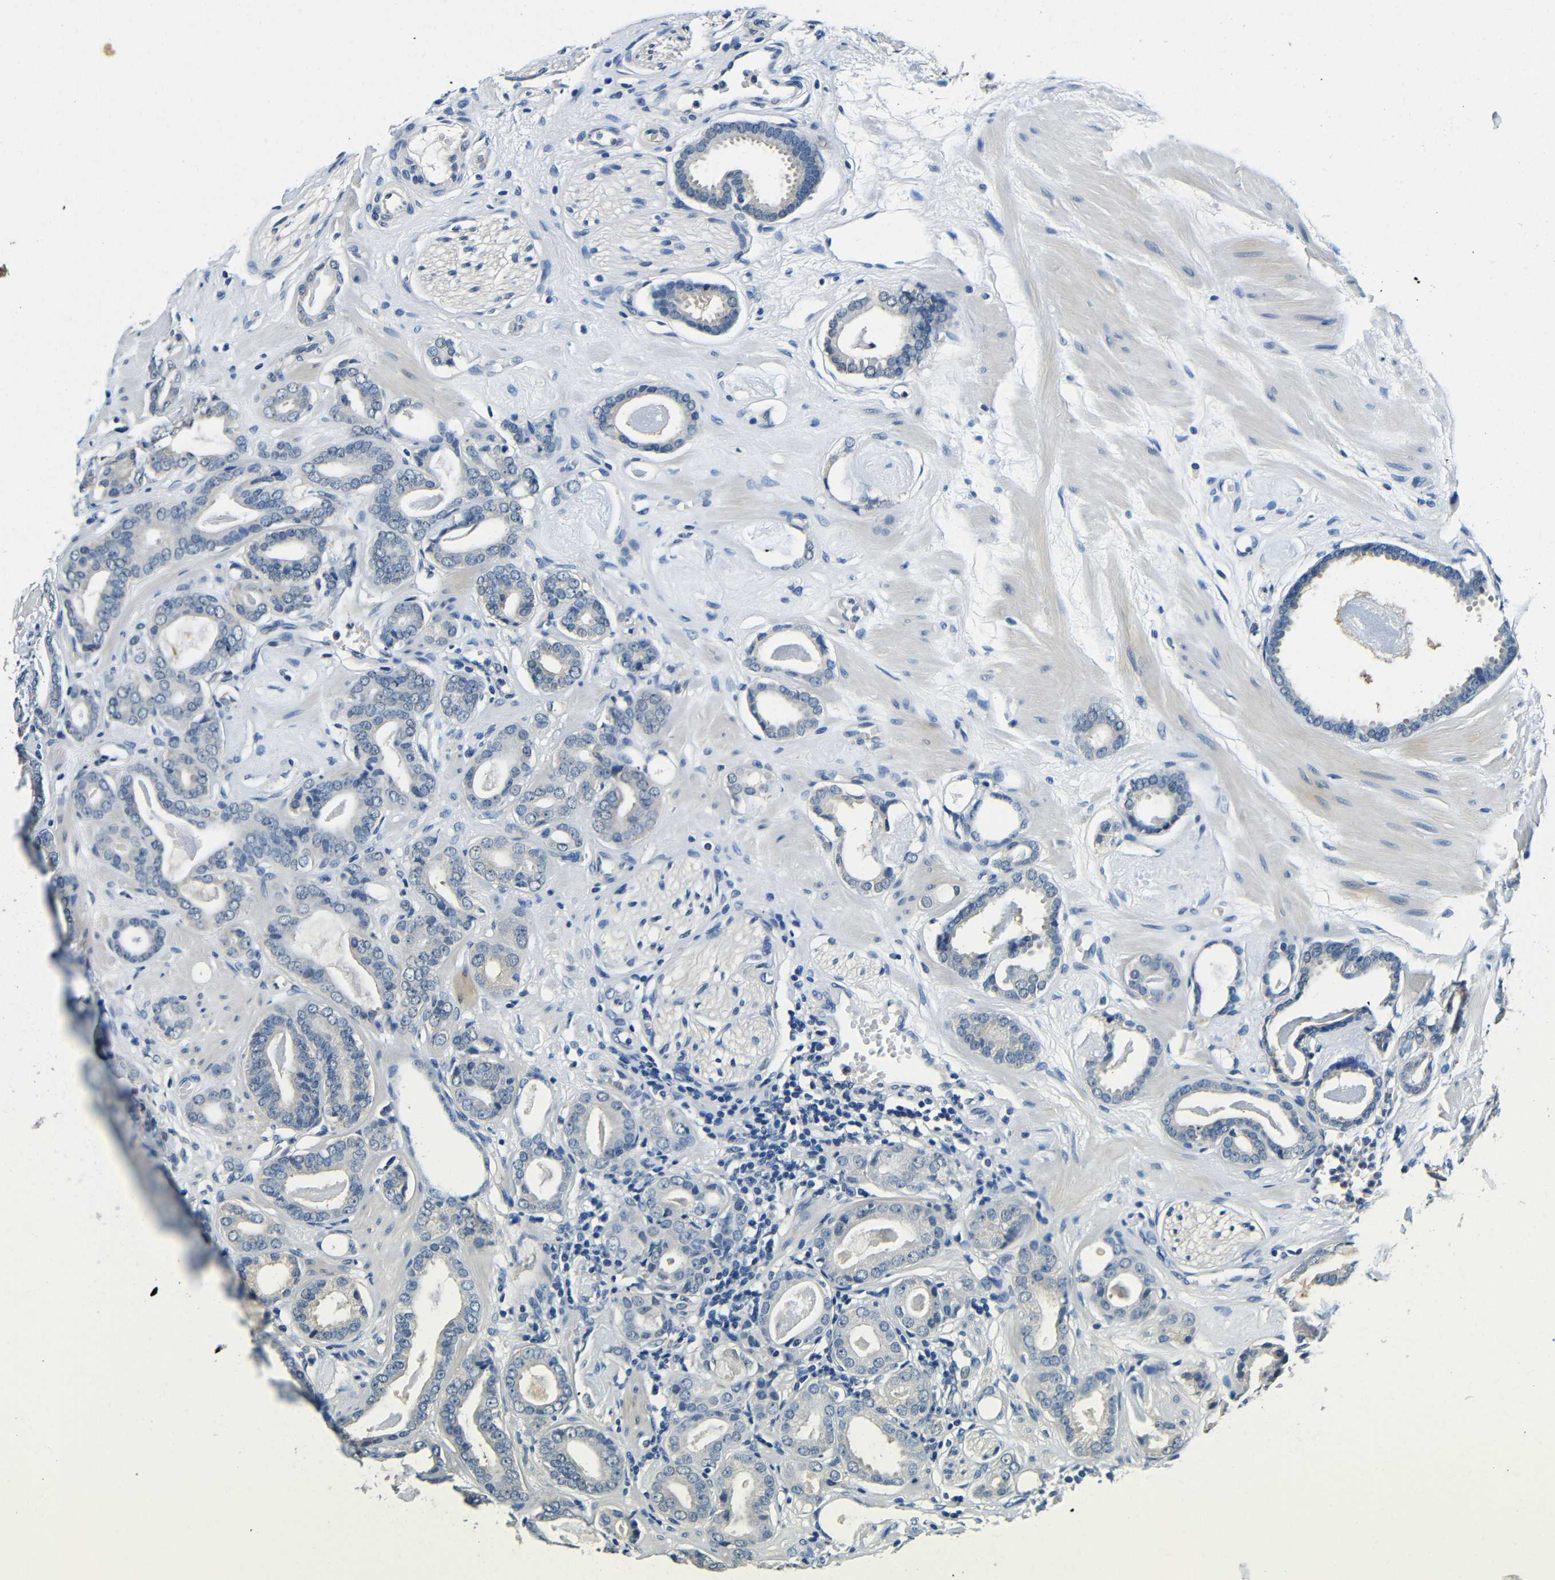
{"staining": {"intensity": "negative", "quantity": "none", "location": "none"}, "tissue": "prostate cancer", "cell_type": "Tumor cells", "image_type": "cancer", "snomed": [{"axis": "morphology", "description": "Adenocarcinoma, Low grade"}, {"axis": "topography", "description": "Prostate"}], "caption": "DAB (3,3'-diaminobenzidine) immunohistochemical staining of human prostate low-grade adenocarcinoma exhibits no significant expression in tumor cells. (Brightfield microscopy of DAB immunohistochemistry (IHC) at high magnification).", "gene": "ADAP1", "patient": {"sex": "male", "age": 53}}